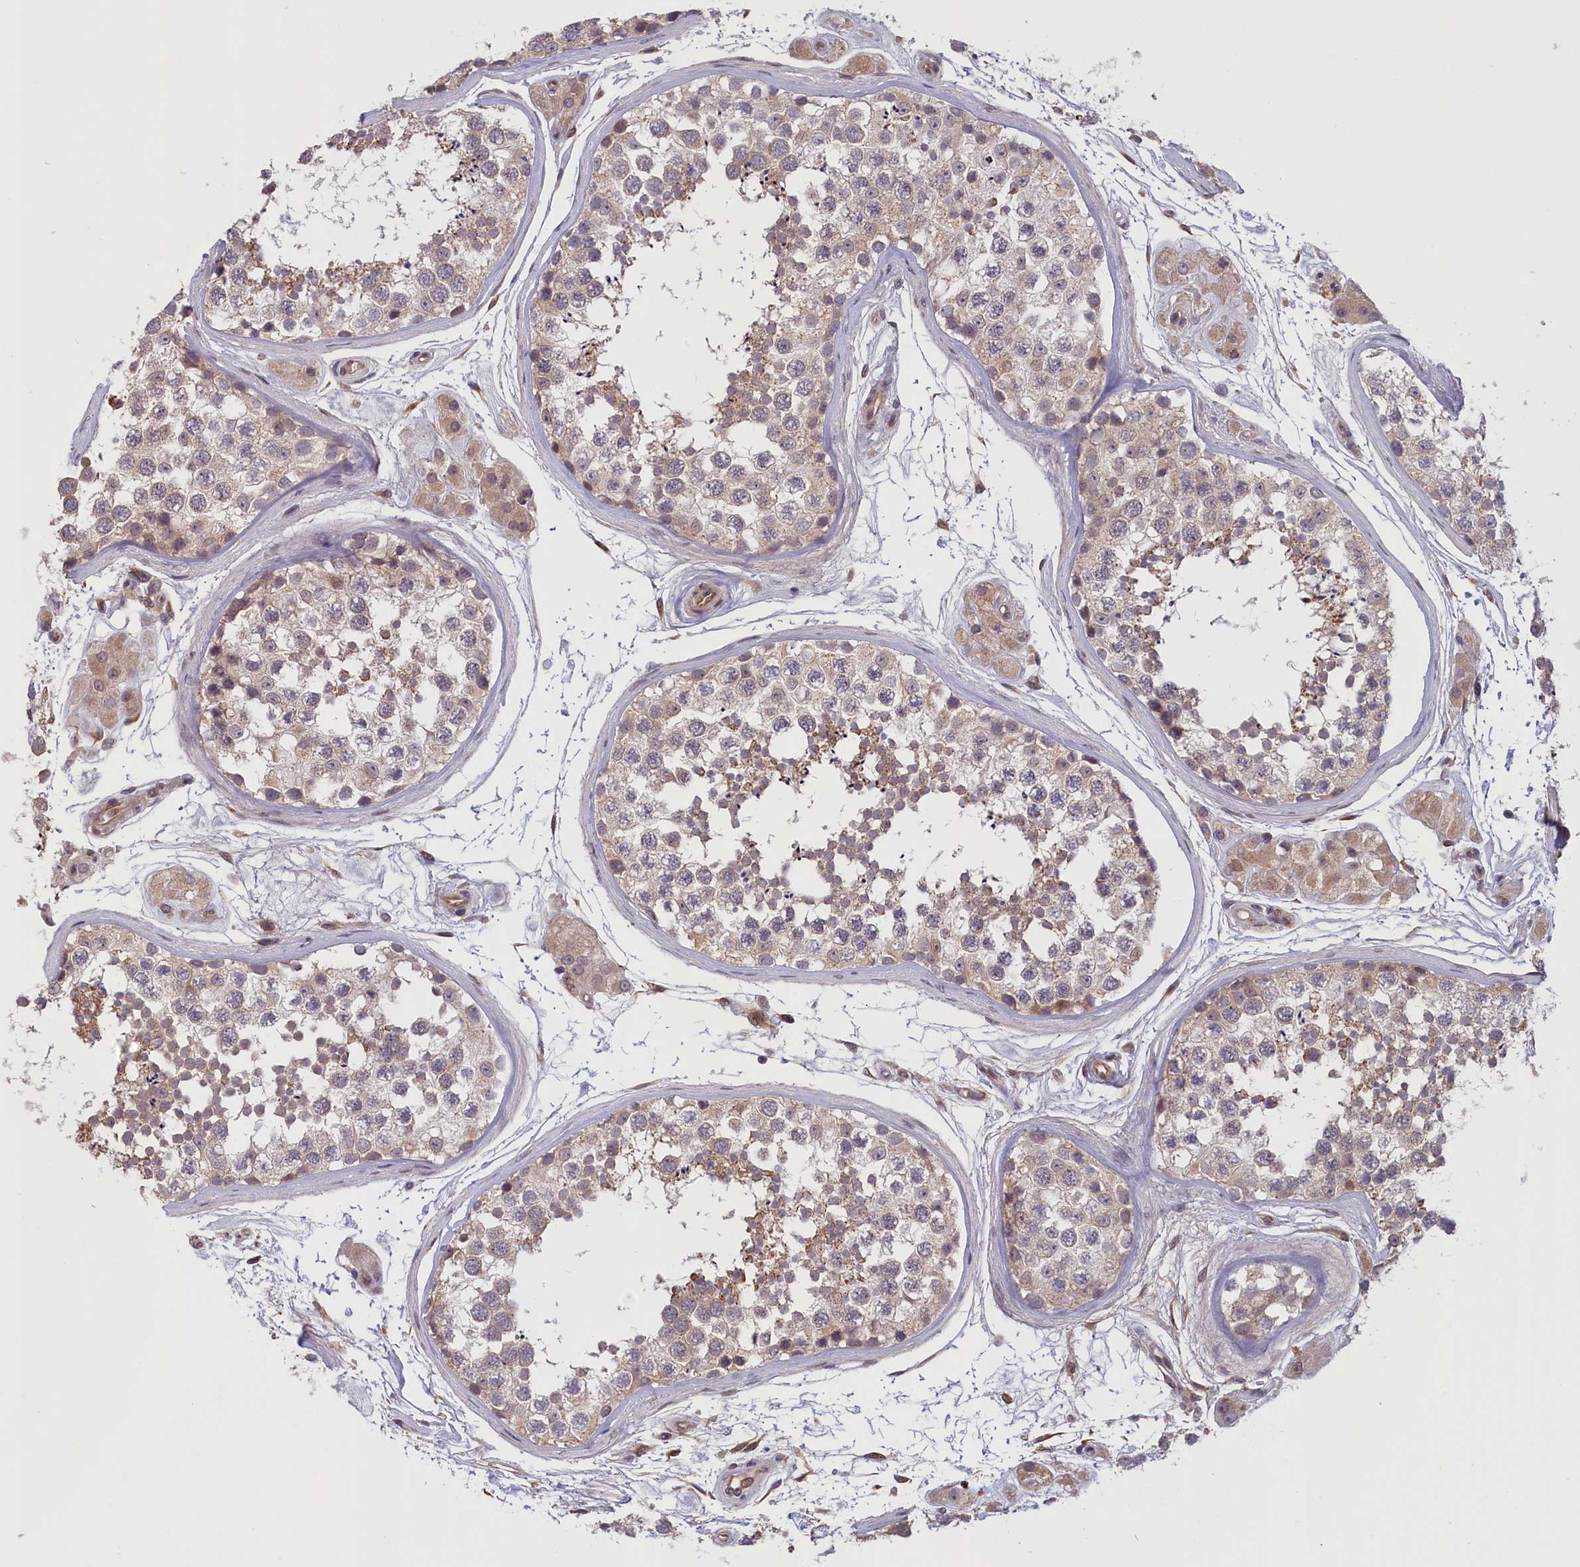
{"staining": {"intensity": "moderate", "quantity": "<25%", "location": "cytoplasmic/membranous"}, "tissue": "testis", "cell_type": "Cells in seminiferous ducts", "image_type": "normal", "snomed": [{"axis": "morphology", "description": "Normal tissue, NOS"}, {"axis": "topography", "description": "Testis"}], "caption": "Immunohistochemical staining of benign human testis displays <25% levels of moderate cytoplasmic/membranous protein expression in about <25% of cells in seminiferous ducts. The protein of interest is shown in brown color, while the nuclei are stained blue.", "gene": "IGFALS", "patient": {"sex": "male", "age": 56}}